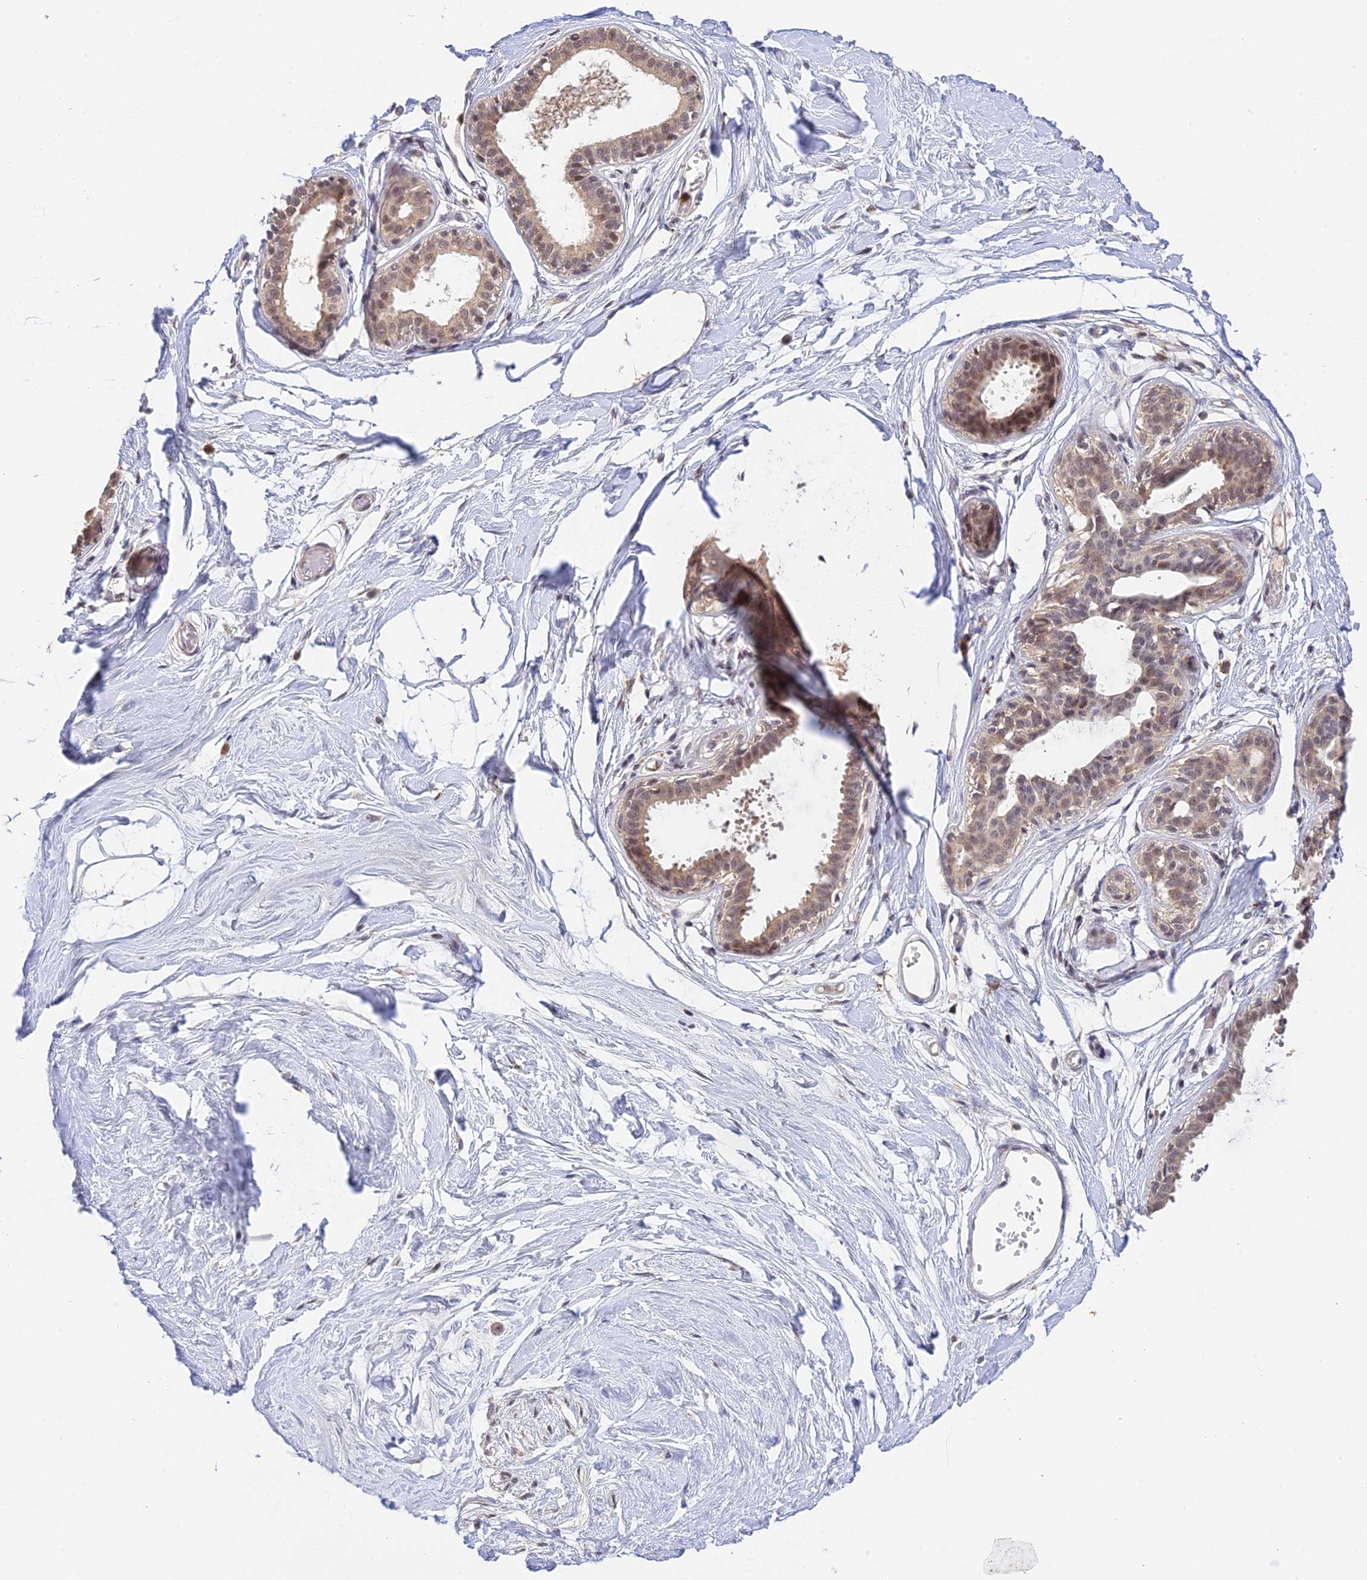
{"staining": {"intensity": "negative", "quantity": "none", "location": "none"}, "tissue": "breast", "cell_type": "Adipocytes", "image_type": "normal", "snomed": [{"axis": "morphology", "description": "Normal tissue, NOS"}, {"axis": "topography", "description": "Breast"}], "caption": "This is an IHC histopathology image of benign breast. There is no expression in adipocytes.", "gene": "PEX16", "patient": {"sex": "female", "age": 45}}